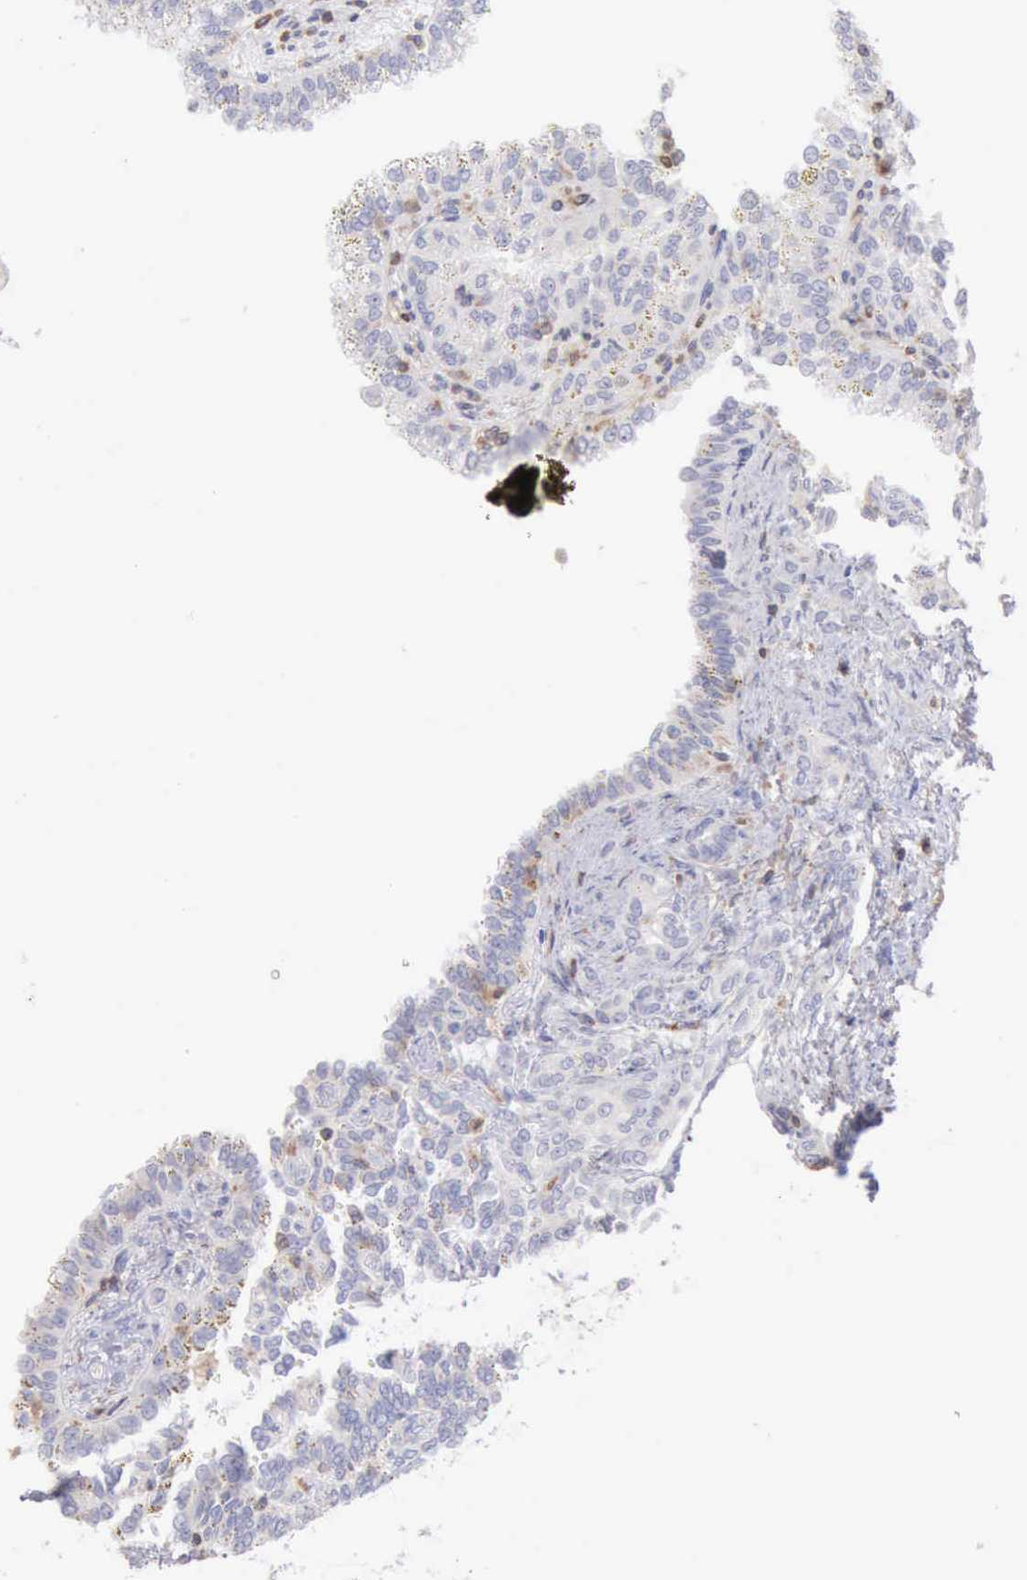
{"staining": {"intensity": "weak", "quantity": "<25%", "location": "cytoplasmic/membranous"}, "tissue": "renal cancer", "cell_type": "Tumor cells", "image_type": "cancer", "snomed": [{"axis": "morphology", "description": "Inflammation, NOS"}, {"axis": "morphology", "description": "Adenocarcinoma, NOS"}, {"axis": "topography", "description": "Kidney"}], "caption": "There is no significant positivity in tumor cells of renal cancer (adenocarcinoma). (DAB (3,3'-diaminobenzidine) immunohistochemistry with hematoxylin counter stain).", "gene": "SASH3", "patient": {"sex": "male", "age": 68}}